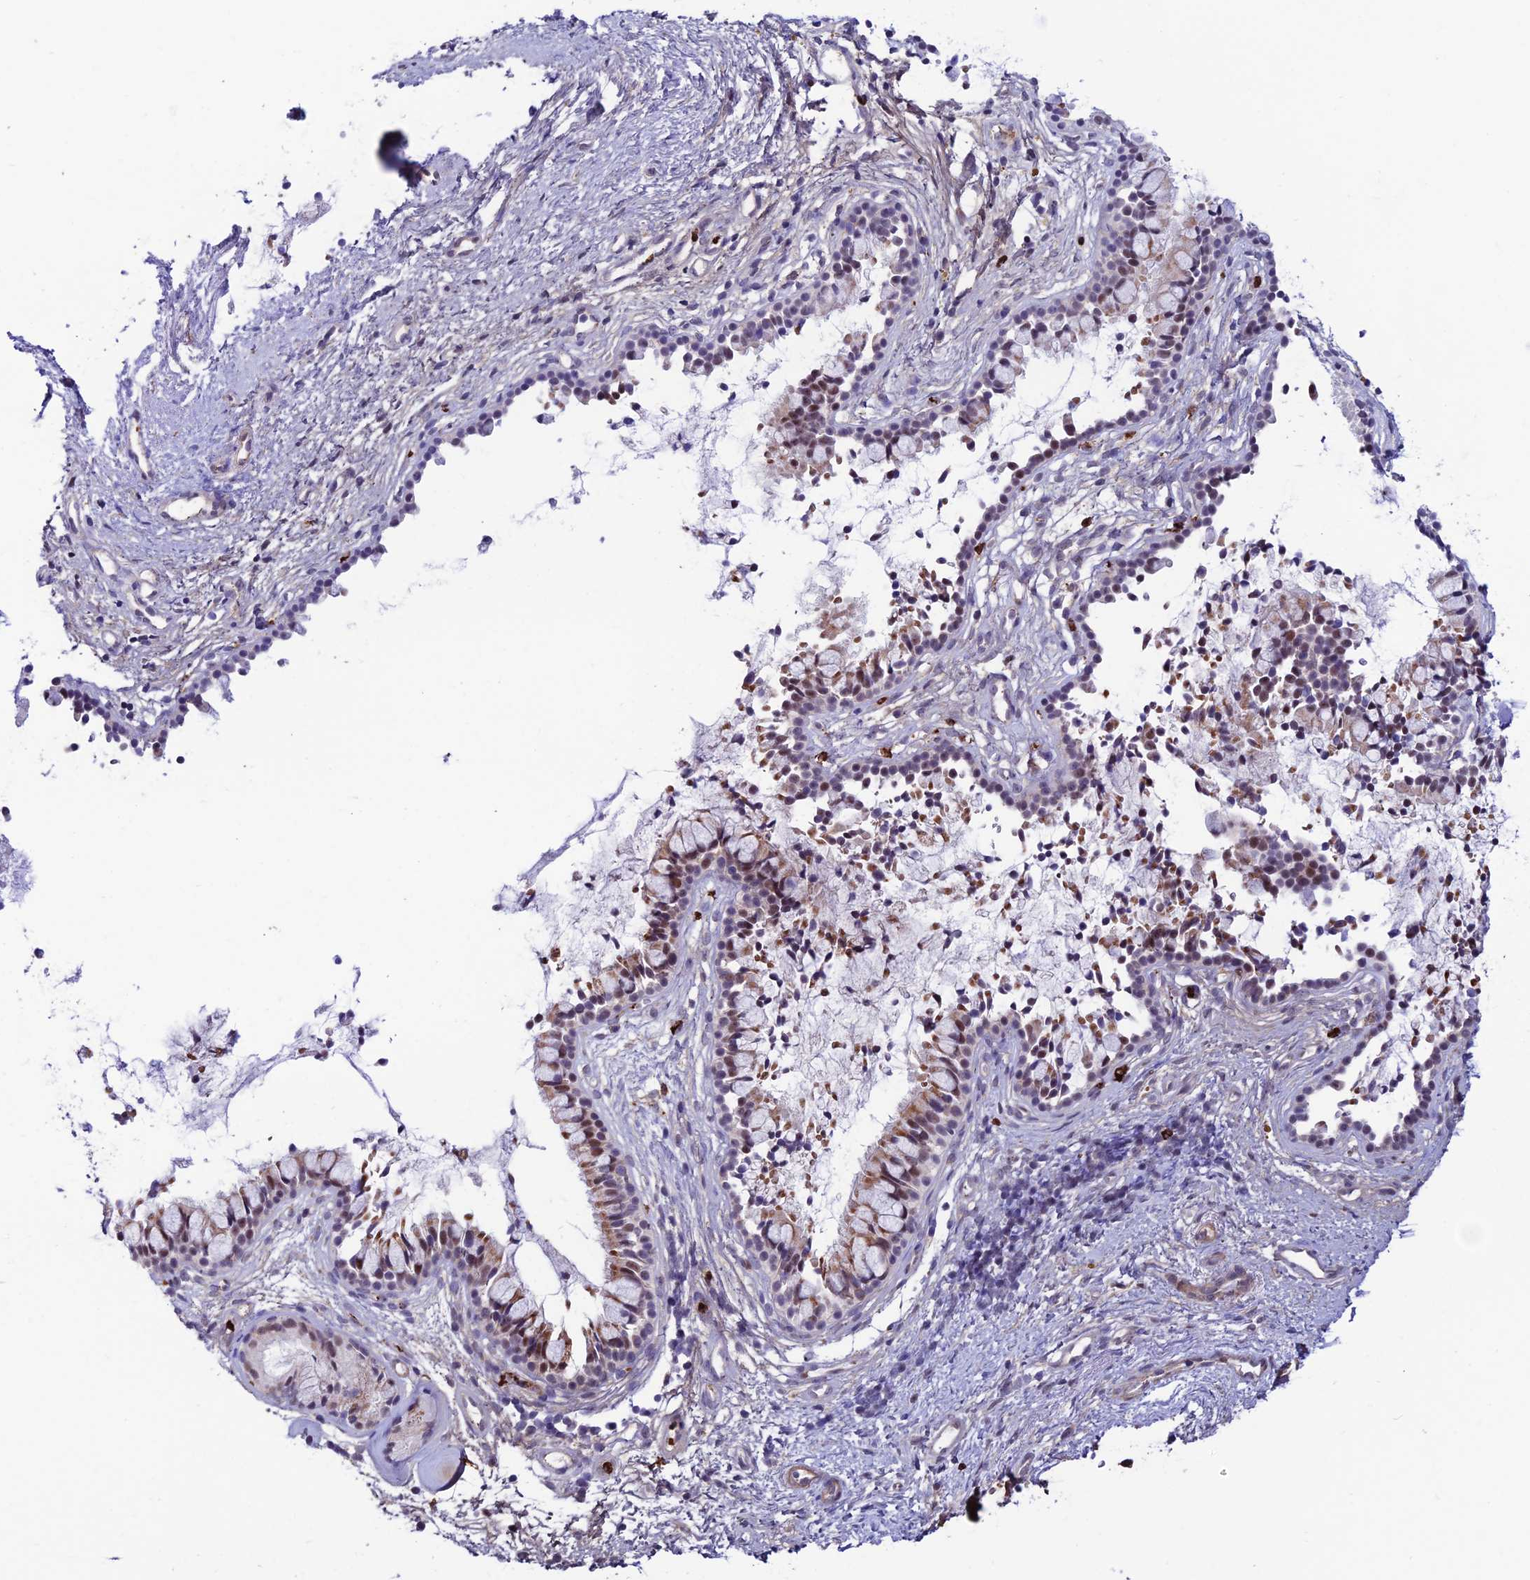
{"staining": {"intensity": "moderate", "quantity": "<25%", "location": "cytoplasmic/membranous,nuclear"}, "tissue": "nasopharynx", "cell_type": "Respiratory epithelial cells", "image_type": "normal", "snomed": [{"axis": "morphology", "description": "Normal tissue, NOS"}, {"axis": "topography", "description": "Nasopharynx"}], "caption": "Protein staining displays moderate cytoplasmic/membranous,nuclear expression in about <25% of respiratory epithelial cells in normal nasopharynx. (DAB IHC with brightfield microscopy, high magnification).", "gene": "COL6A6", "patient": {"sex": "male", "age": 82}}